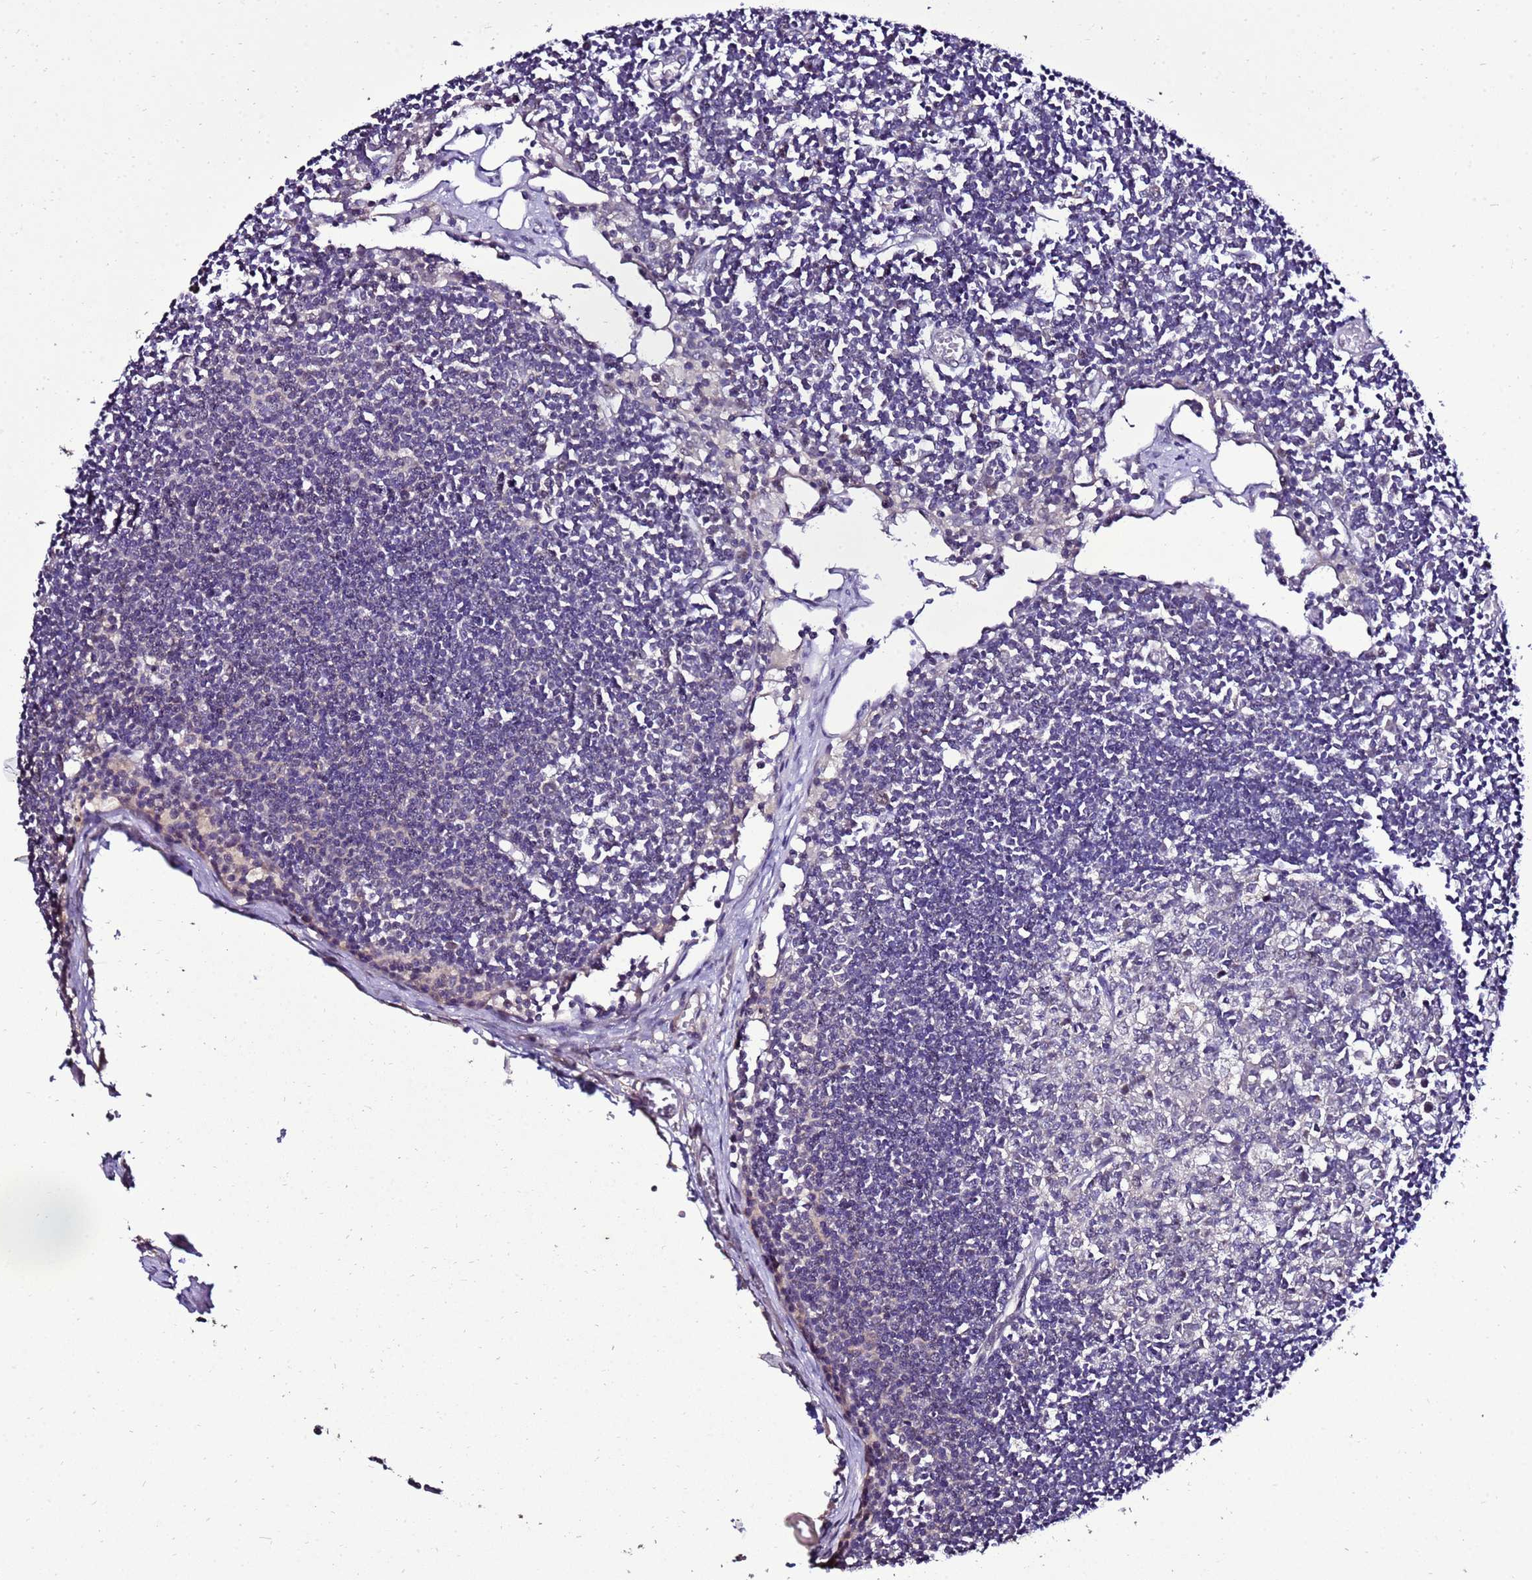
{"staining": {"intensity": "negative", "quantity": "none", "location": "none"}, "tissue": "lymph node", "cell_type": "Germinal center cells", "image_type": "normal", "snomed": [{"axis": "morphology", "description": "Normal tissue, NOS"}, {"axis": "topography", "description": "Lymph node"}], "caption": "Immunohistochemistry (IHC) histopathology image of normal lymph node: lymph node stained with DAB (3,3'-diaminobenzidine) shows no significant protein positivity in germinal center cells. (Brightfield microscopy of DAB (3,3'-diaminobenzidine) immunohistochemistry (IHC) at high magnification).", "gene": "ZNF329", "patient": {"sex": "female", "age": 11}}